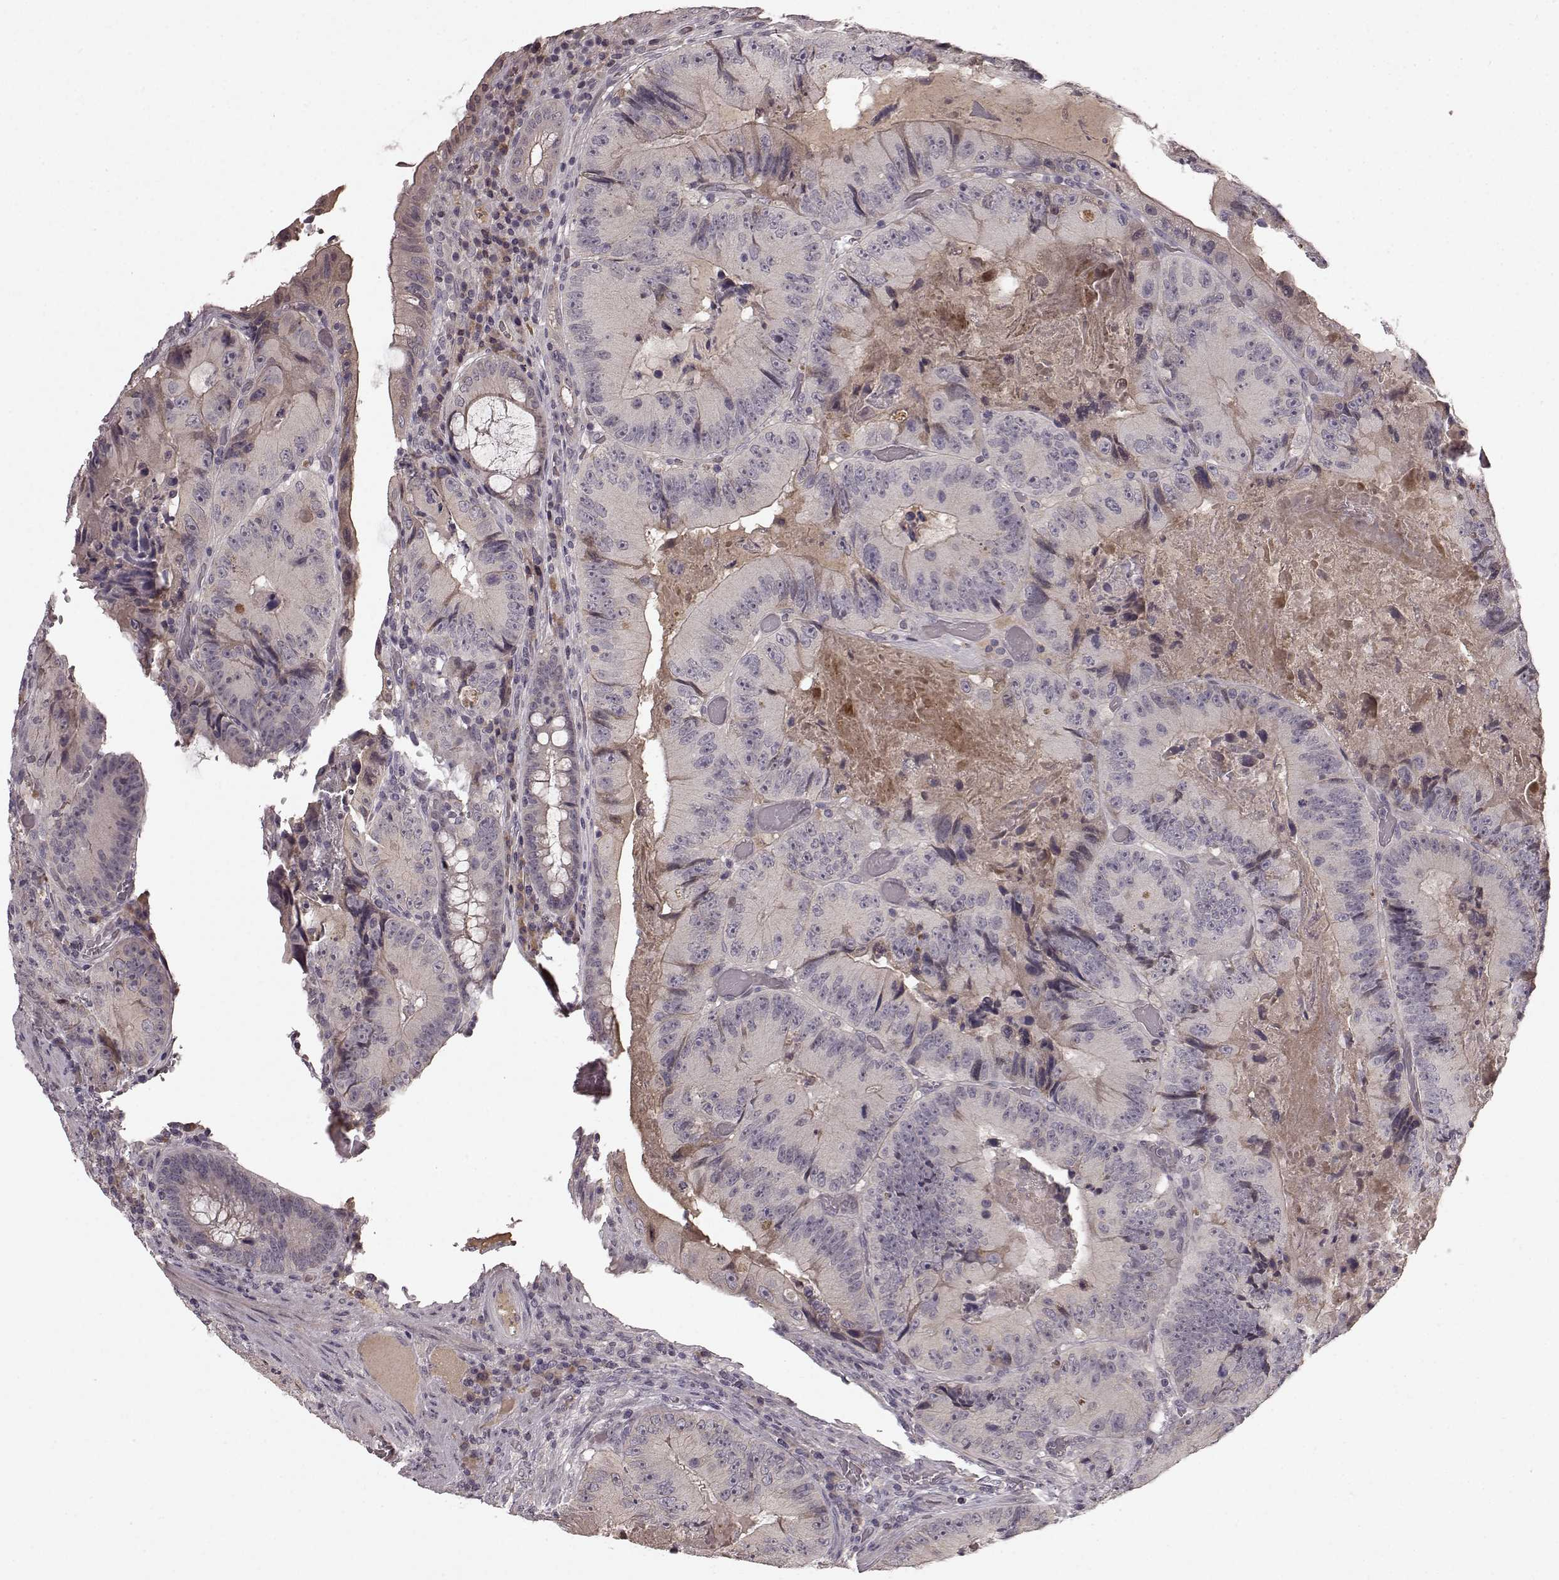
{"staining": {"intensity": "negative", "quantity": "none", "location": "none"}, "tissue": "colorectal cancer", "cell_type": "Tumor cells", "image_type": "cancer", "snomed": [{"axis": "morphology", "description": "Adenocarcinoma, NOS"}, {"axis": "topography", "description": "Colon"}], "caption": "Tumor cells show no significant staining in colorectal cancer. The staining is performed using DAB brown chromogen with nuclei counter-stained in using hematoxylin.", "gene": "SLC22A18", "patient": {"sex": "female", "age": 86}}